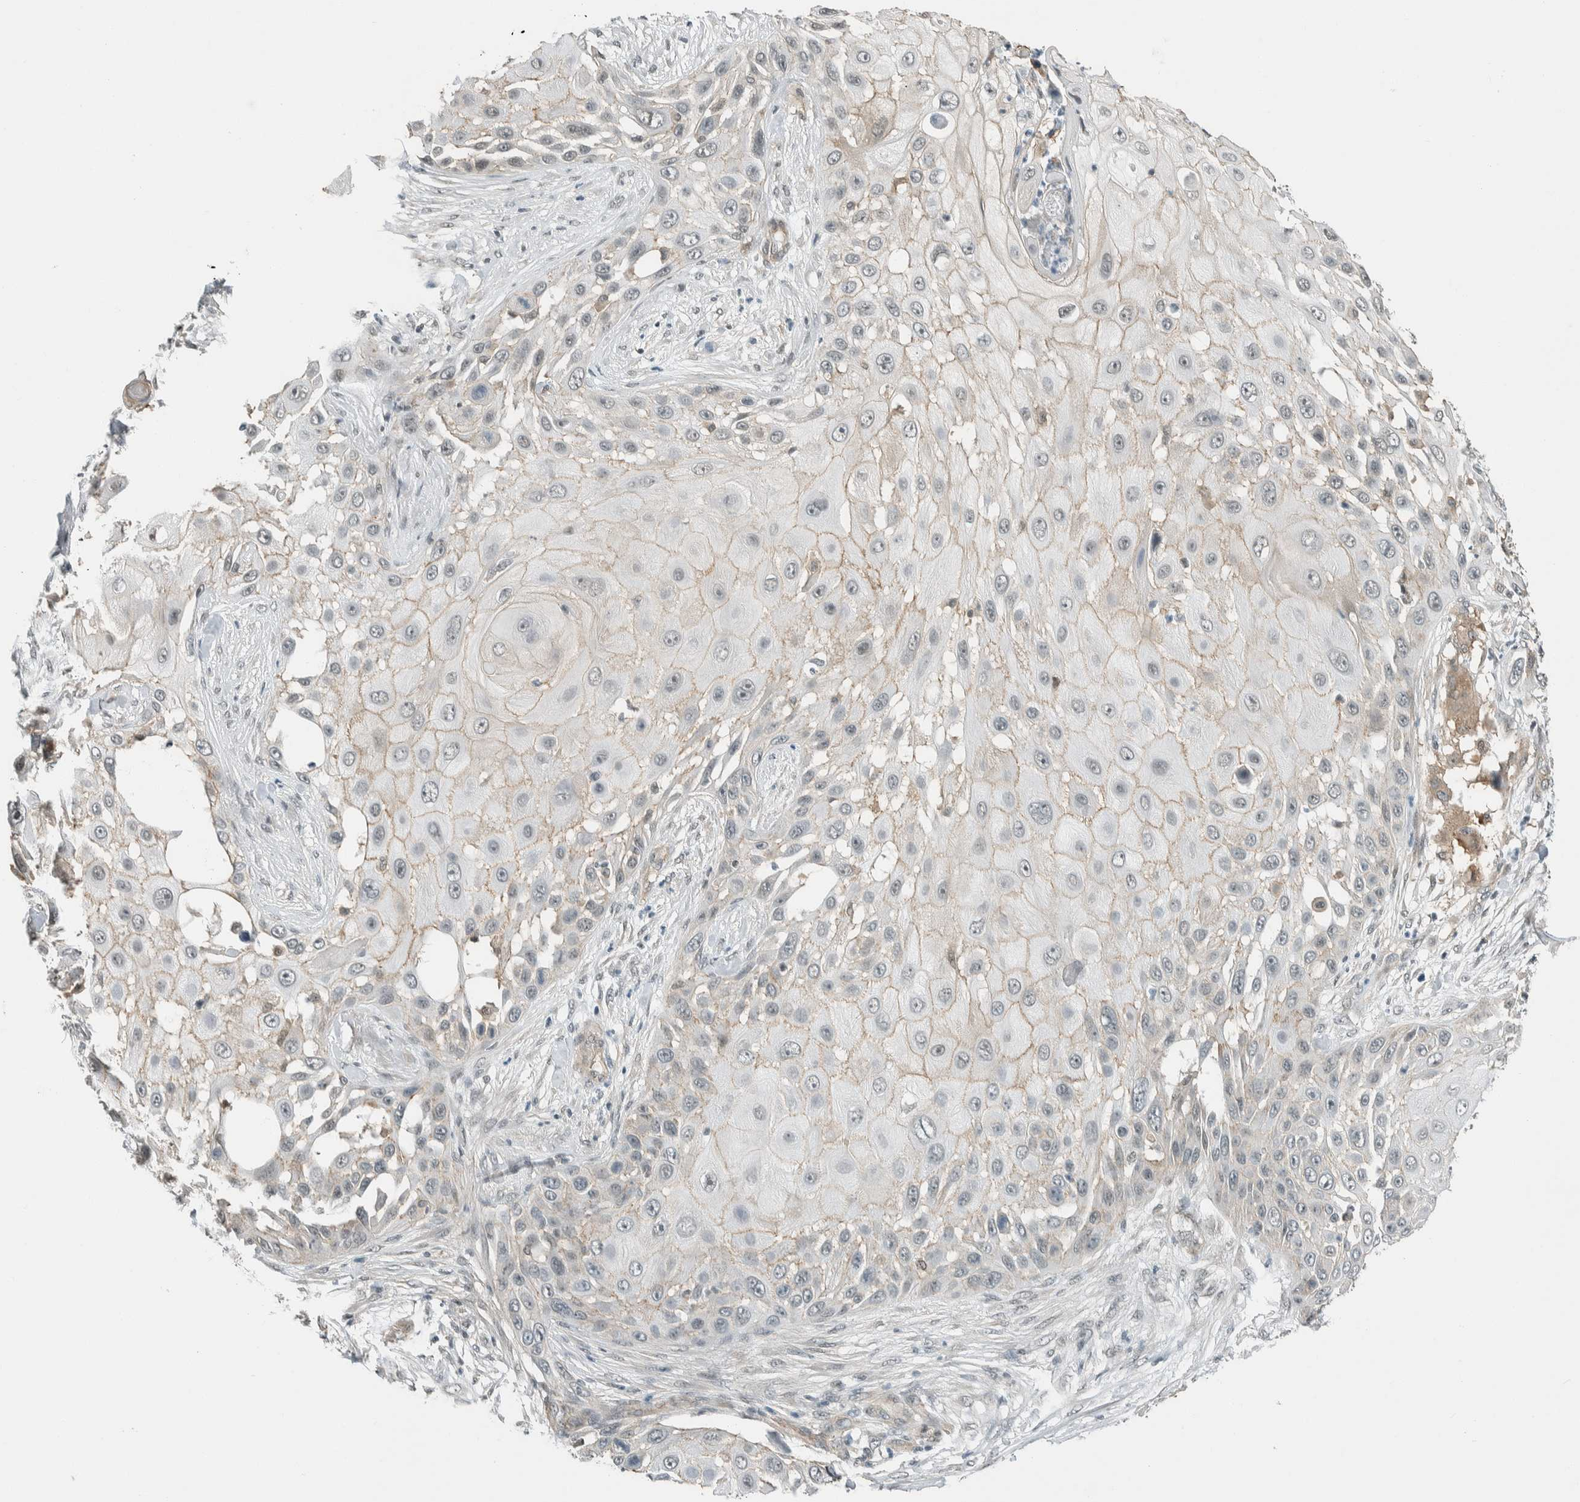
{"staining": {"intensity": "weak", "quantity": "<25%", "location": "cytoplasmic/membranous"}, "tissue": "skin cancer", "cell_type": "Tumor cells", "image_type": "cancer", "snomed": [{"axis": "morphology", "description": "Squamous cell carcinoma, NOS"}, {"axis": "topography", "description": "Skin"}], "caption": "Tumor cells are negative for brown protein staining in squamous cell carcinoma (skin).", "gene": "NIBAN2", "patient": {"sex": "female", "age": 44}}